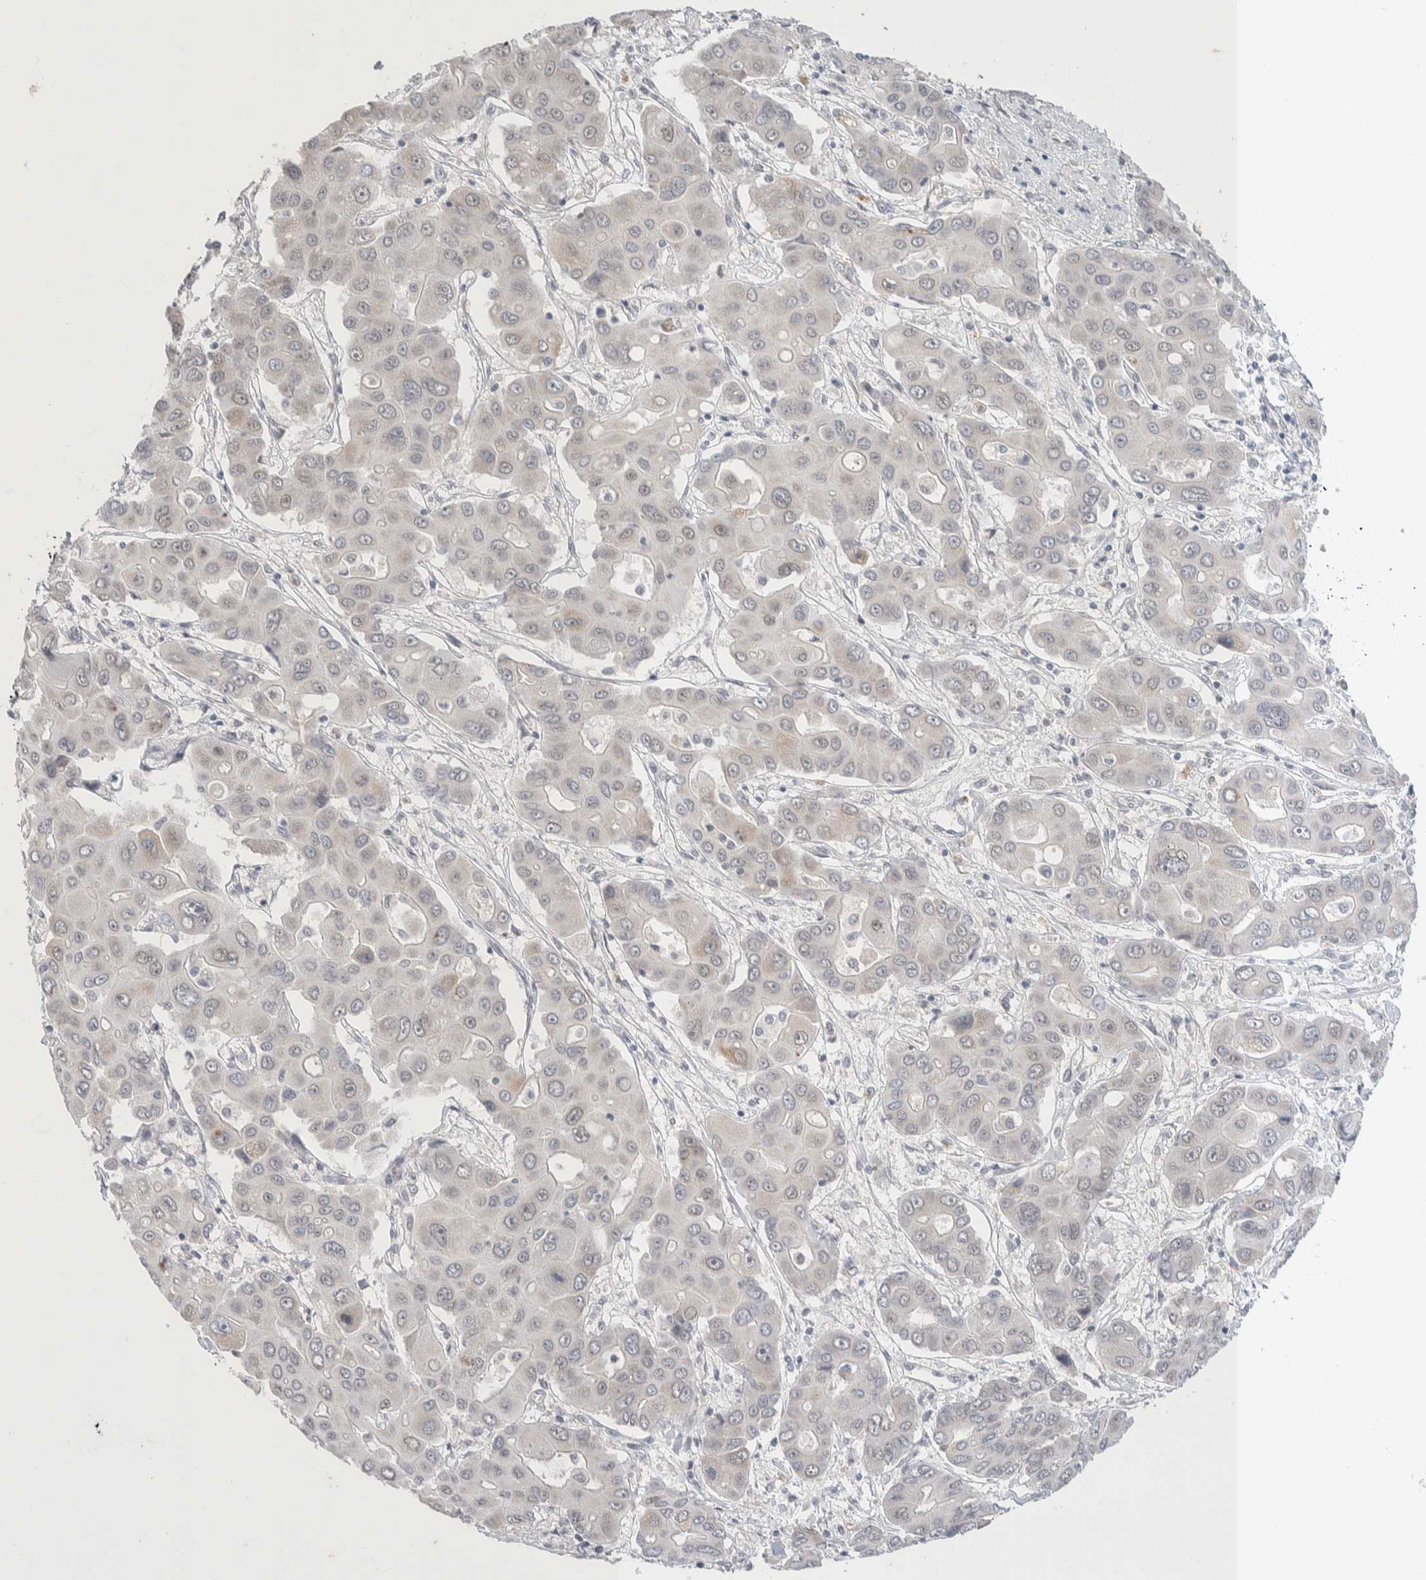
{"staining": {"intensity": "negative", "quantity": "none", "location": "none"}, "tissue": "liver cancer", "cell_type": "Tumor cells", "image_type": "cancer", "snomed": [{"axis": "morphology", "description": "Cholangiocarcinoma"}, {"axis": "topography", "description": "Liver"}], "caption": "The micrograph exhibits no significant staining in tumor cells of liver cancer (cholangiocarcinoma).", "gene": "CRAT", "patient": {"sex": "male", "age": 67}}